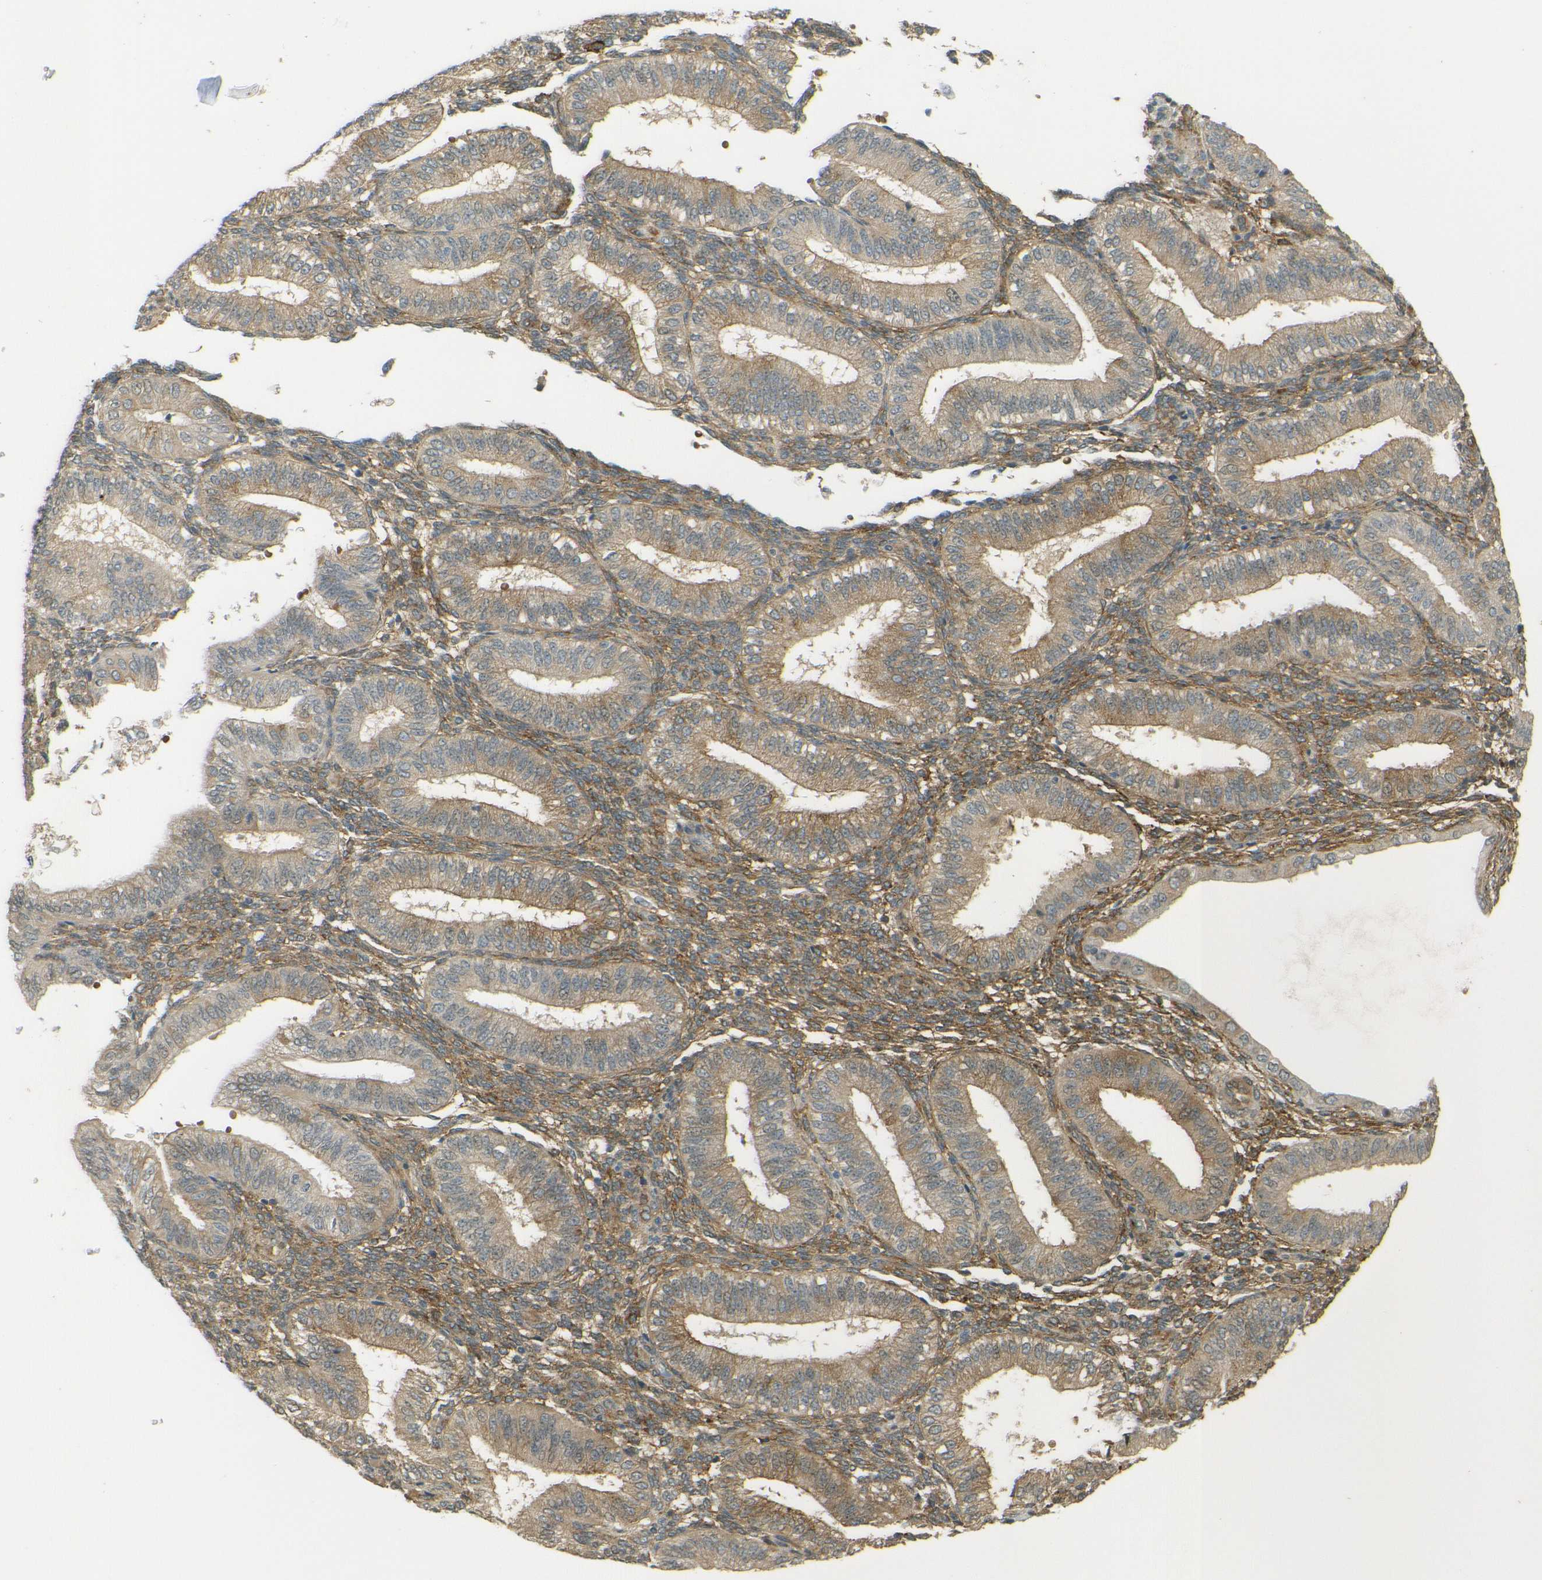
{"staining": {"intensity": "moderate", "quantity": "25%-75%", "location": "cytoplasmic/membranous"}, "tissue": "endometrium", "cell_type": "Cells in endometrial stroma", "image_type": "normal", "snomed": [{"axis": "morphology", "description": "Normal tissue, NOS"}, {"axis": "topography", "description": "Endometrium"}], "caption": "High-magnification brightfield microscopy of normal endometrium stained with DAB (3,3'-diaminobenzidine) (brown) and counterstained with hematoxylin (blue). cells in endometrial stroma exhibit moderate cytoplasmic/membranous staining is identified in approximately25%-75% of cells.", "gene": "DAB2", "patient": {"sex": "female", "age": 39}}